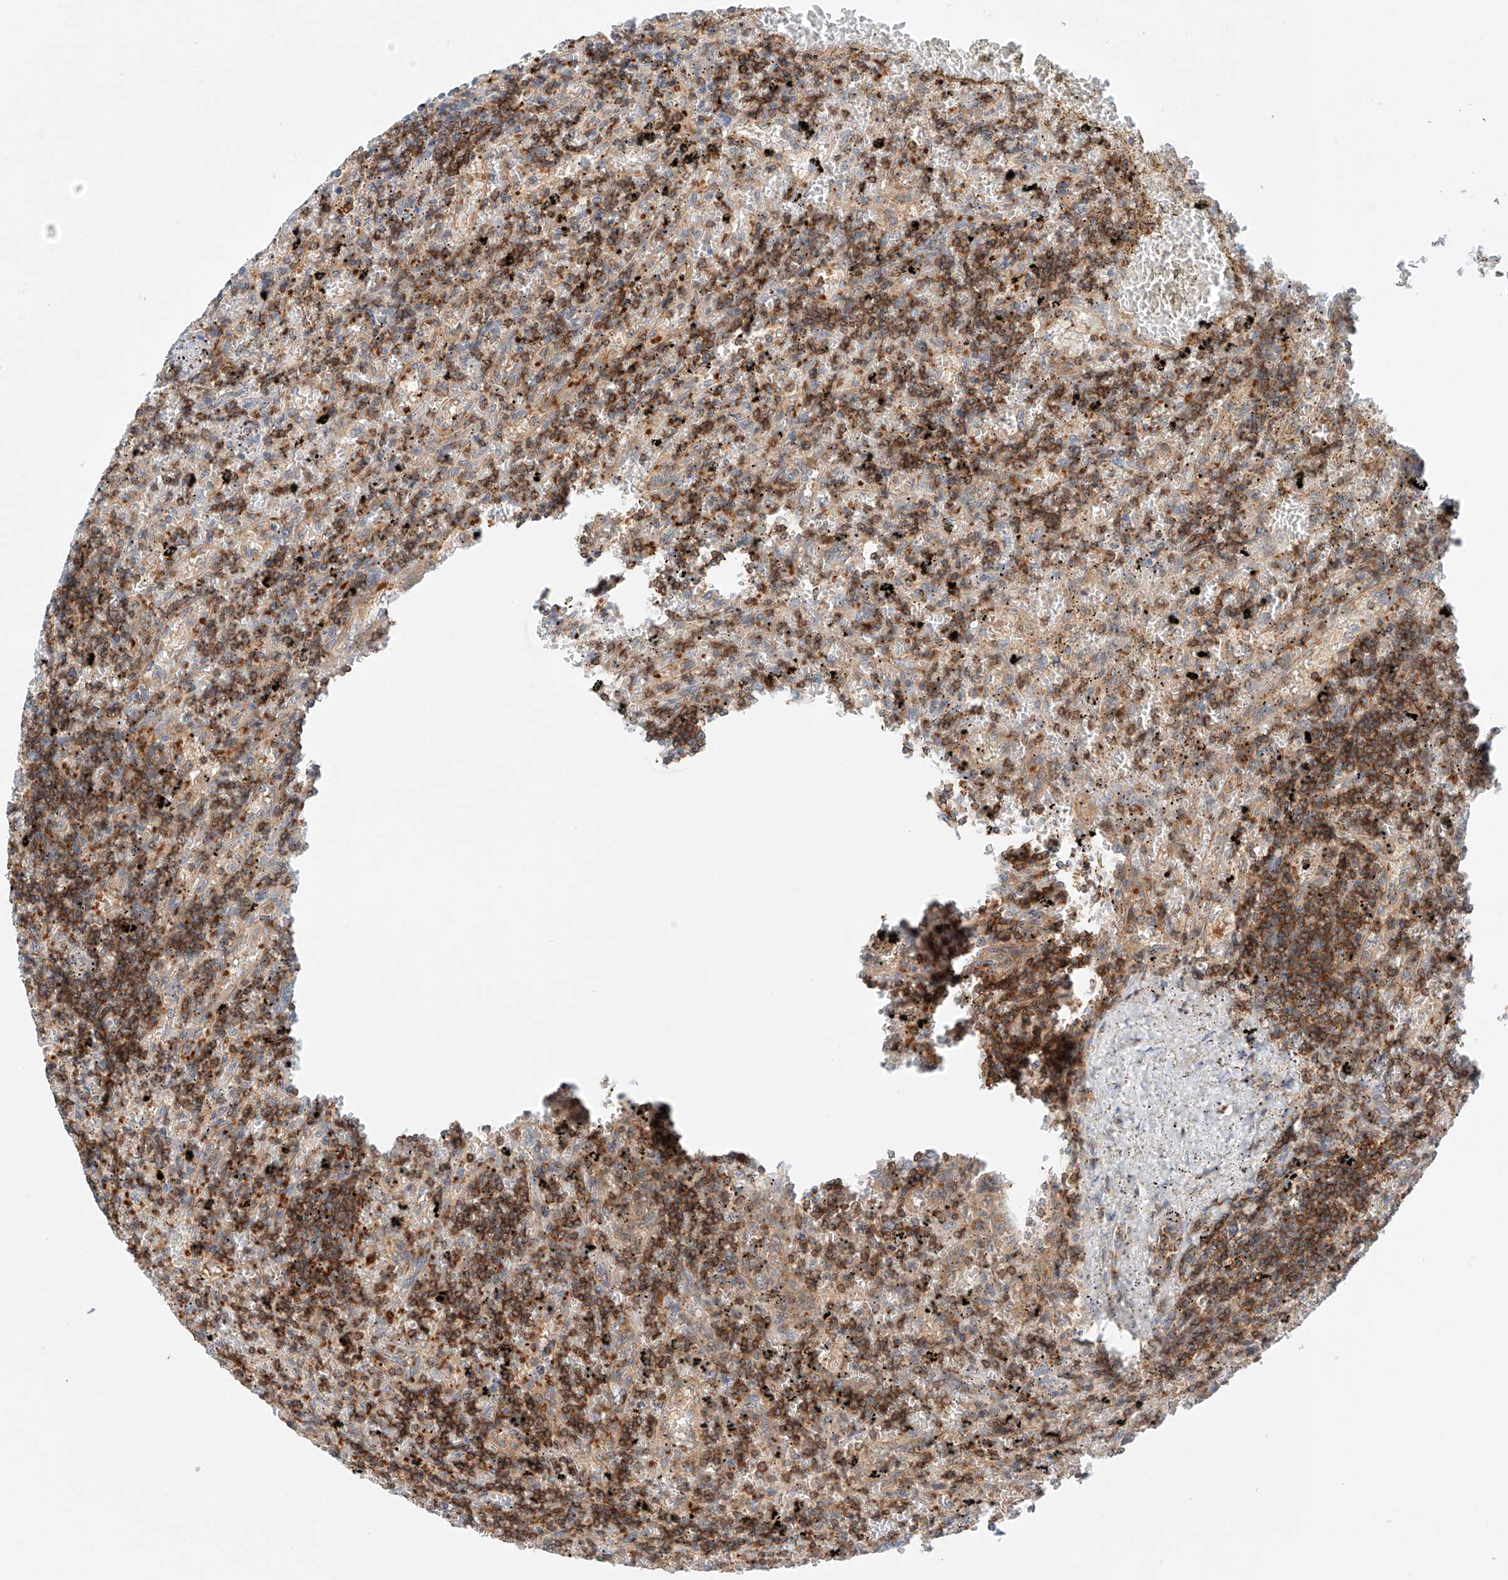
{"staining": {"intensity": "moderate", "quantity": "25%-75%", "location": "cytoplasmic/membranous"}, "tissue": "lymphoma", "cell_type": "Tumor cells", "image_type": "cancer", "snomed": [{"axis": "morphology", "description": "Malignant lymphoma, non-Hodgkin's type, Low grade"}, {"axis": "topography", "description": "Spleen"}], "caption": "Immunohistochemical staining of human lymphoma reveals moderate cytoplasmic/membranous protein expression in approximately 25%-75% of tumor cells.", "gene": "MFN2", "patient": {"sex": "male", "age": 76}}